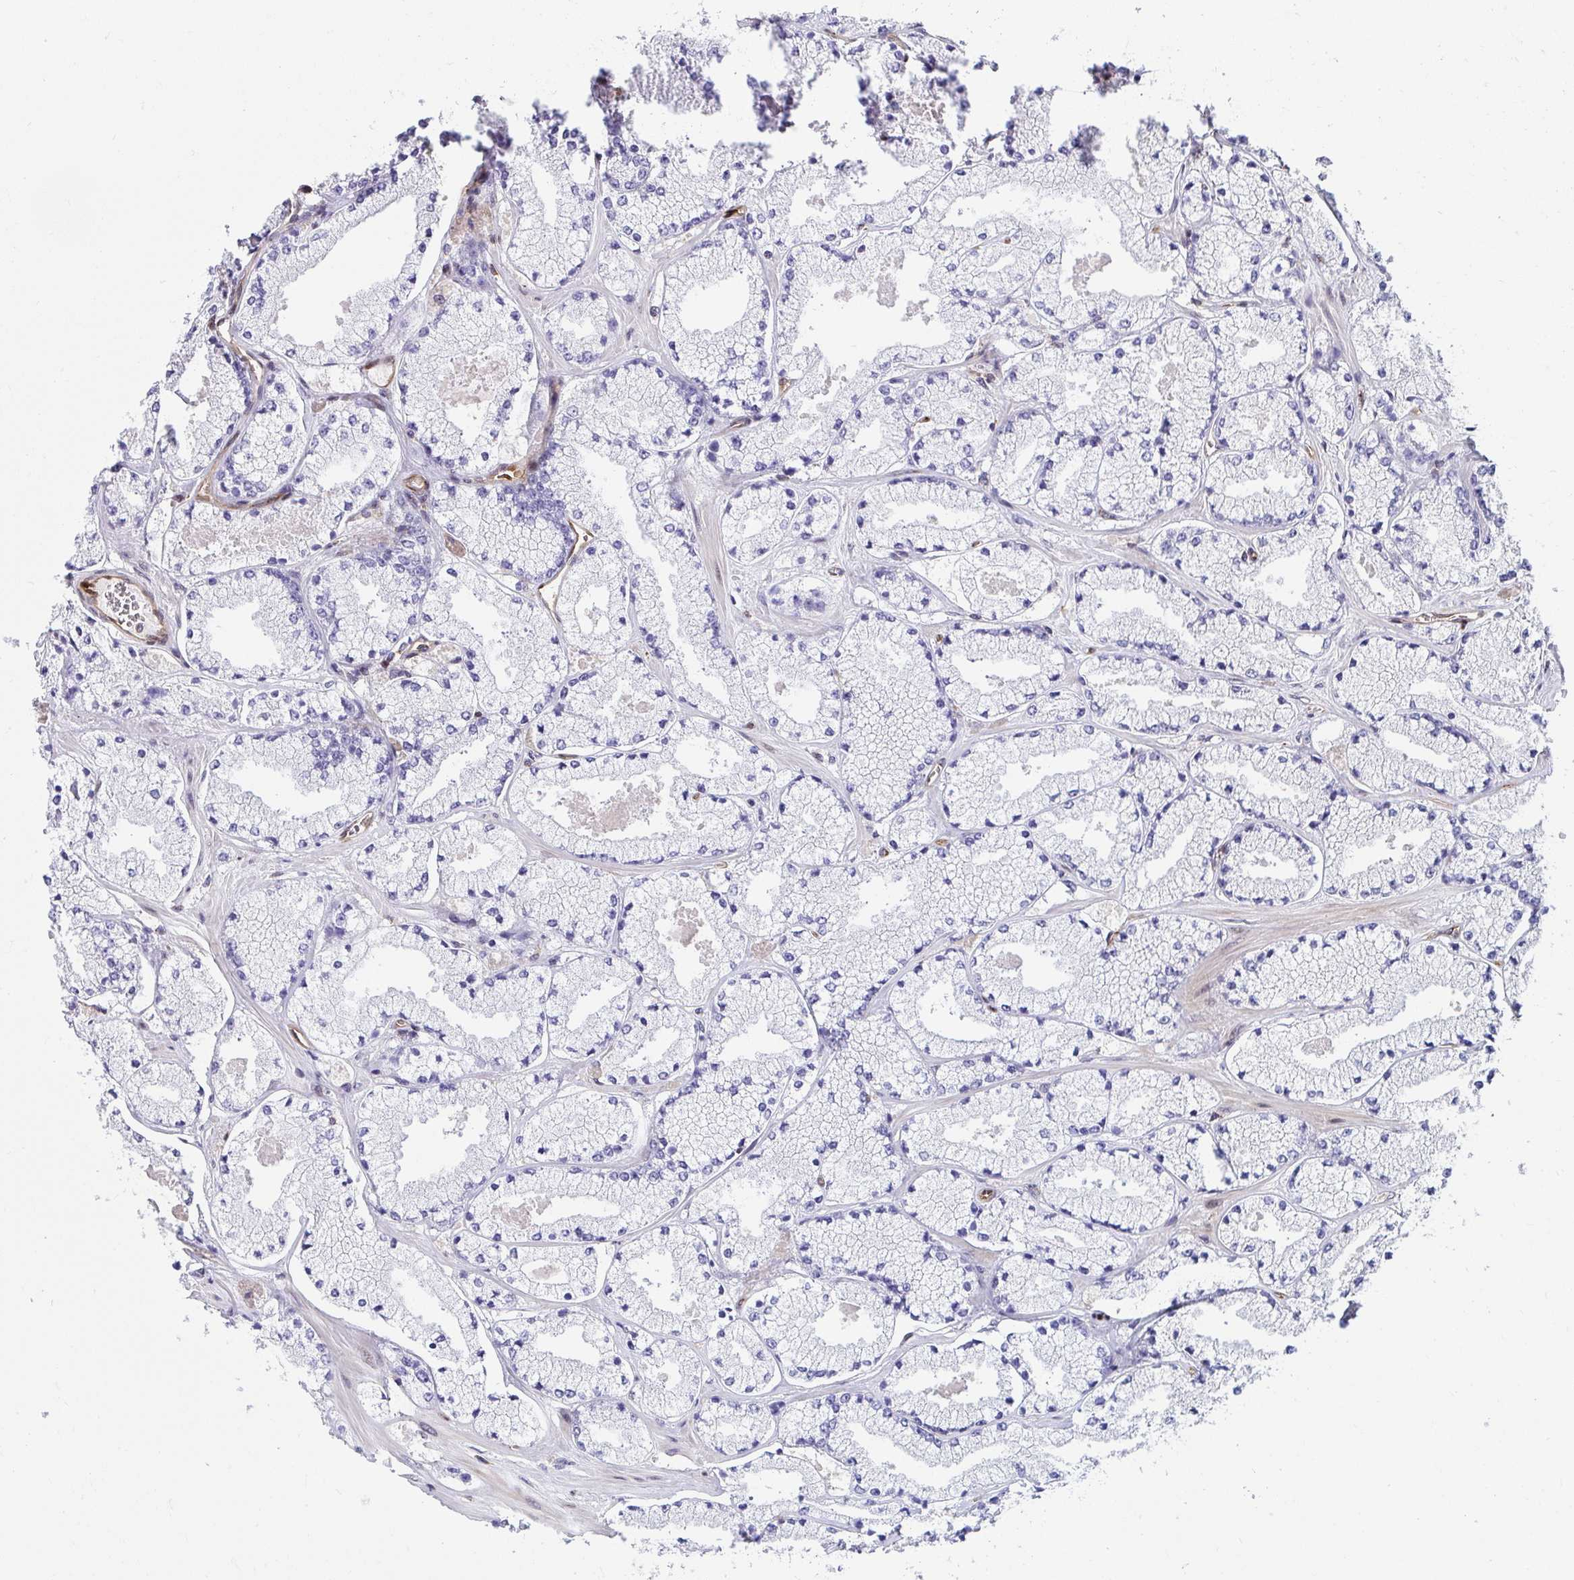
{"staining": {"intensity": "negative", "quantity": "none", "location": "none"}, "tissue": "prostate cancer", "cell_type": "Tumor cells", "image_type": "cancer", "snomed": [{"axis": "morphology", "description": "Adenocarcinoma, High grade"}, {"axis": "topography", "description": "Prostate"}], "caption": "High power microscopy histopathology image of an immunohistochemistry (IHC) photomicrograph of high-grade adenocarcinoma (prostate), revealing no significant staining in tumor cells.", "gene": "FOXN3", "patient": {"sex": "male", "age": 63}}